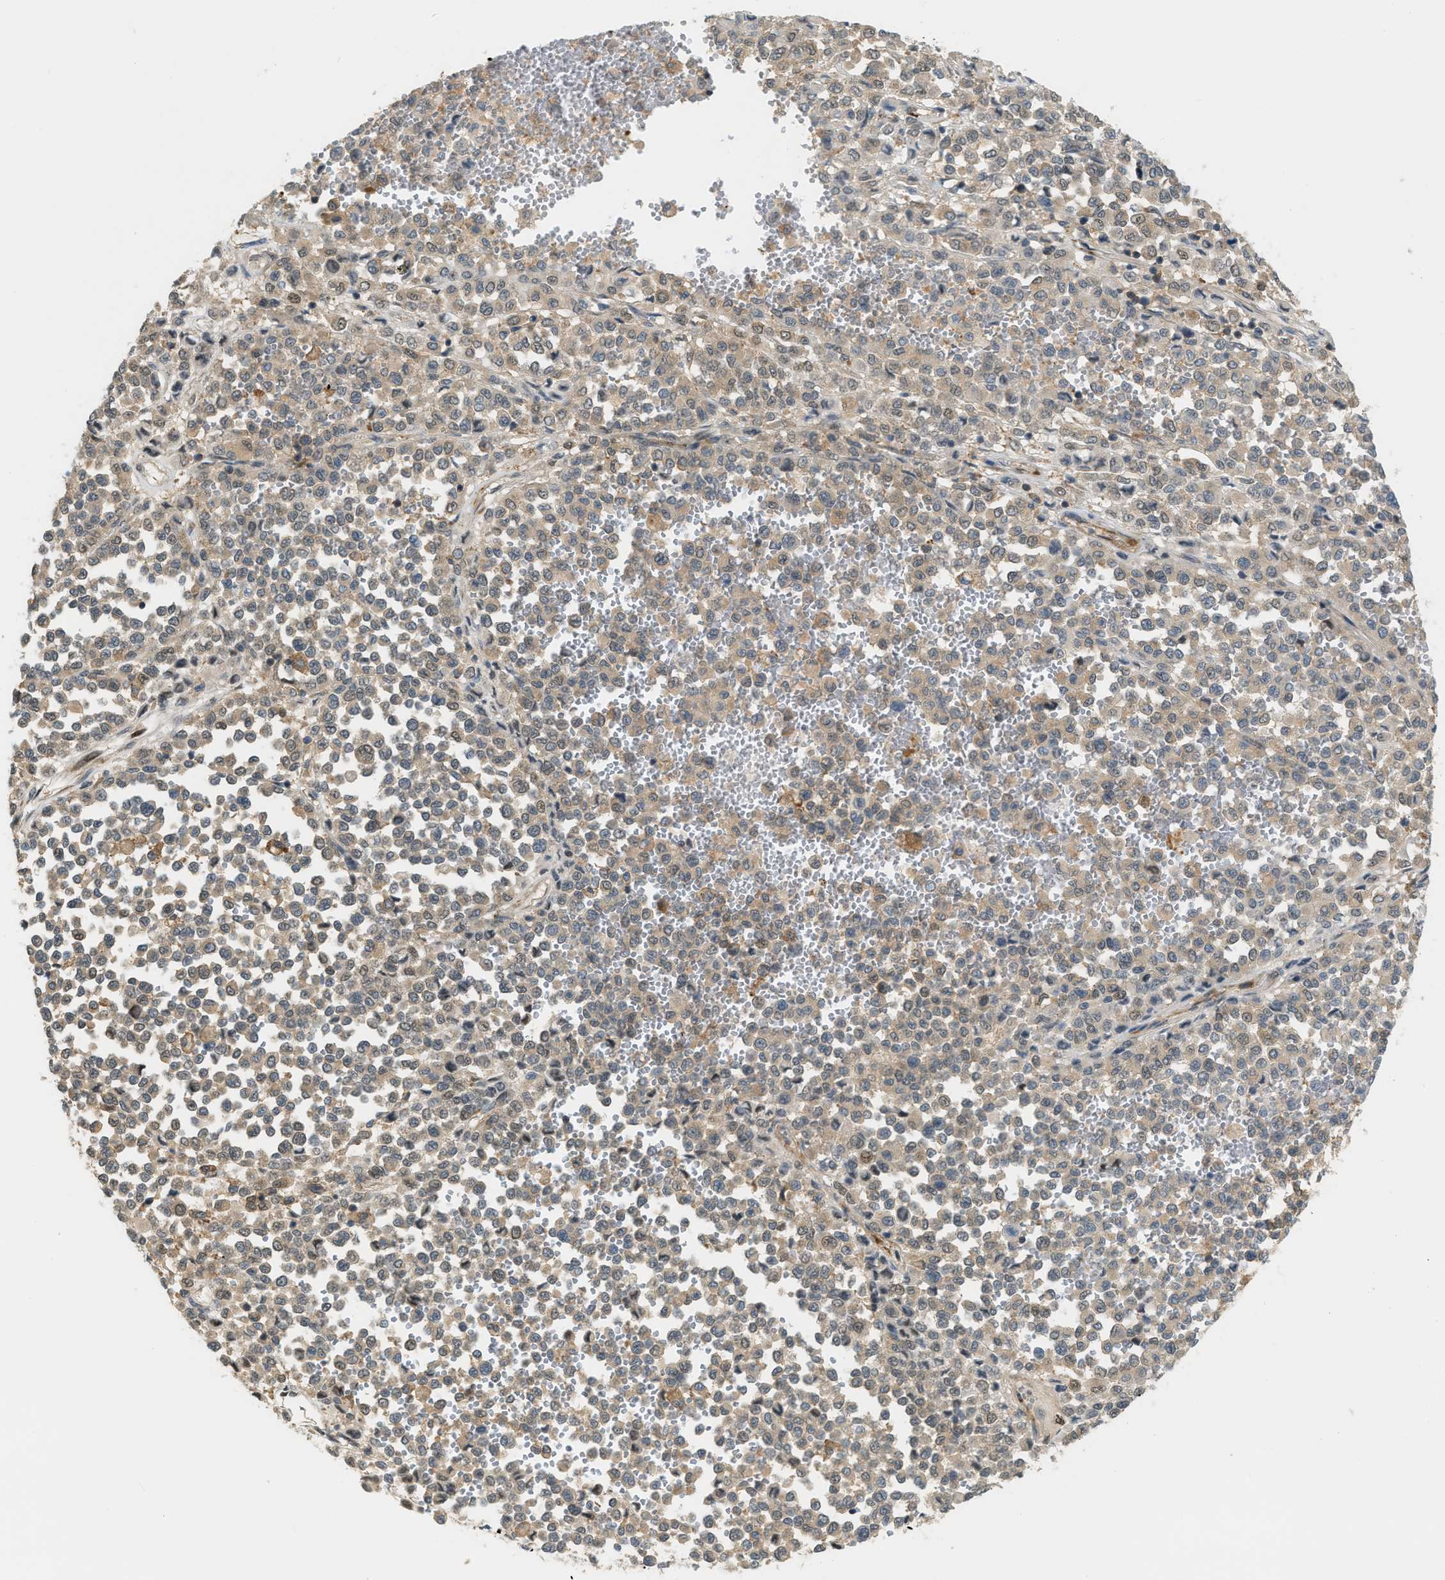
{"staining": {"intensity": "weak", "quantity": ">75%", "location": "cytoplasmic/membranous,nuclear"}, "tissue": "melanoma", "cell_type": "Tumor cells", "image_type": "cancer", "snomed": [{"axis": "morphology", "description": "Malignant melanoma, Metastatic site"}, {"axis": "topography", "description": "Pancreas"}], "caption": "Immunohistochemistry photomicrograph of human malignant melanoma (metastatic site) stained for a protein (brown), which reveals low levels of weak cytoplasmic/membranous and nuclear expression in approximately >75% of tumor cells.", "gene": "PDCL3", "patient": {"sex": "female", "age": 30}}